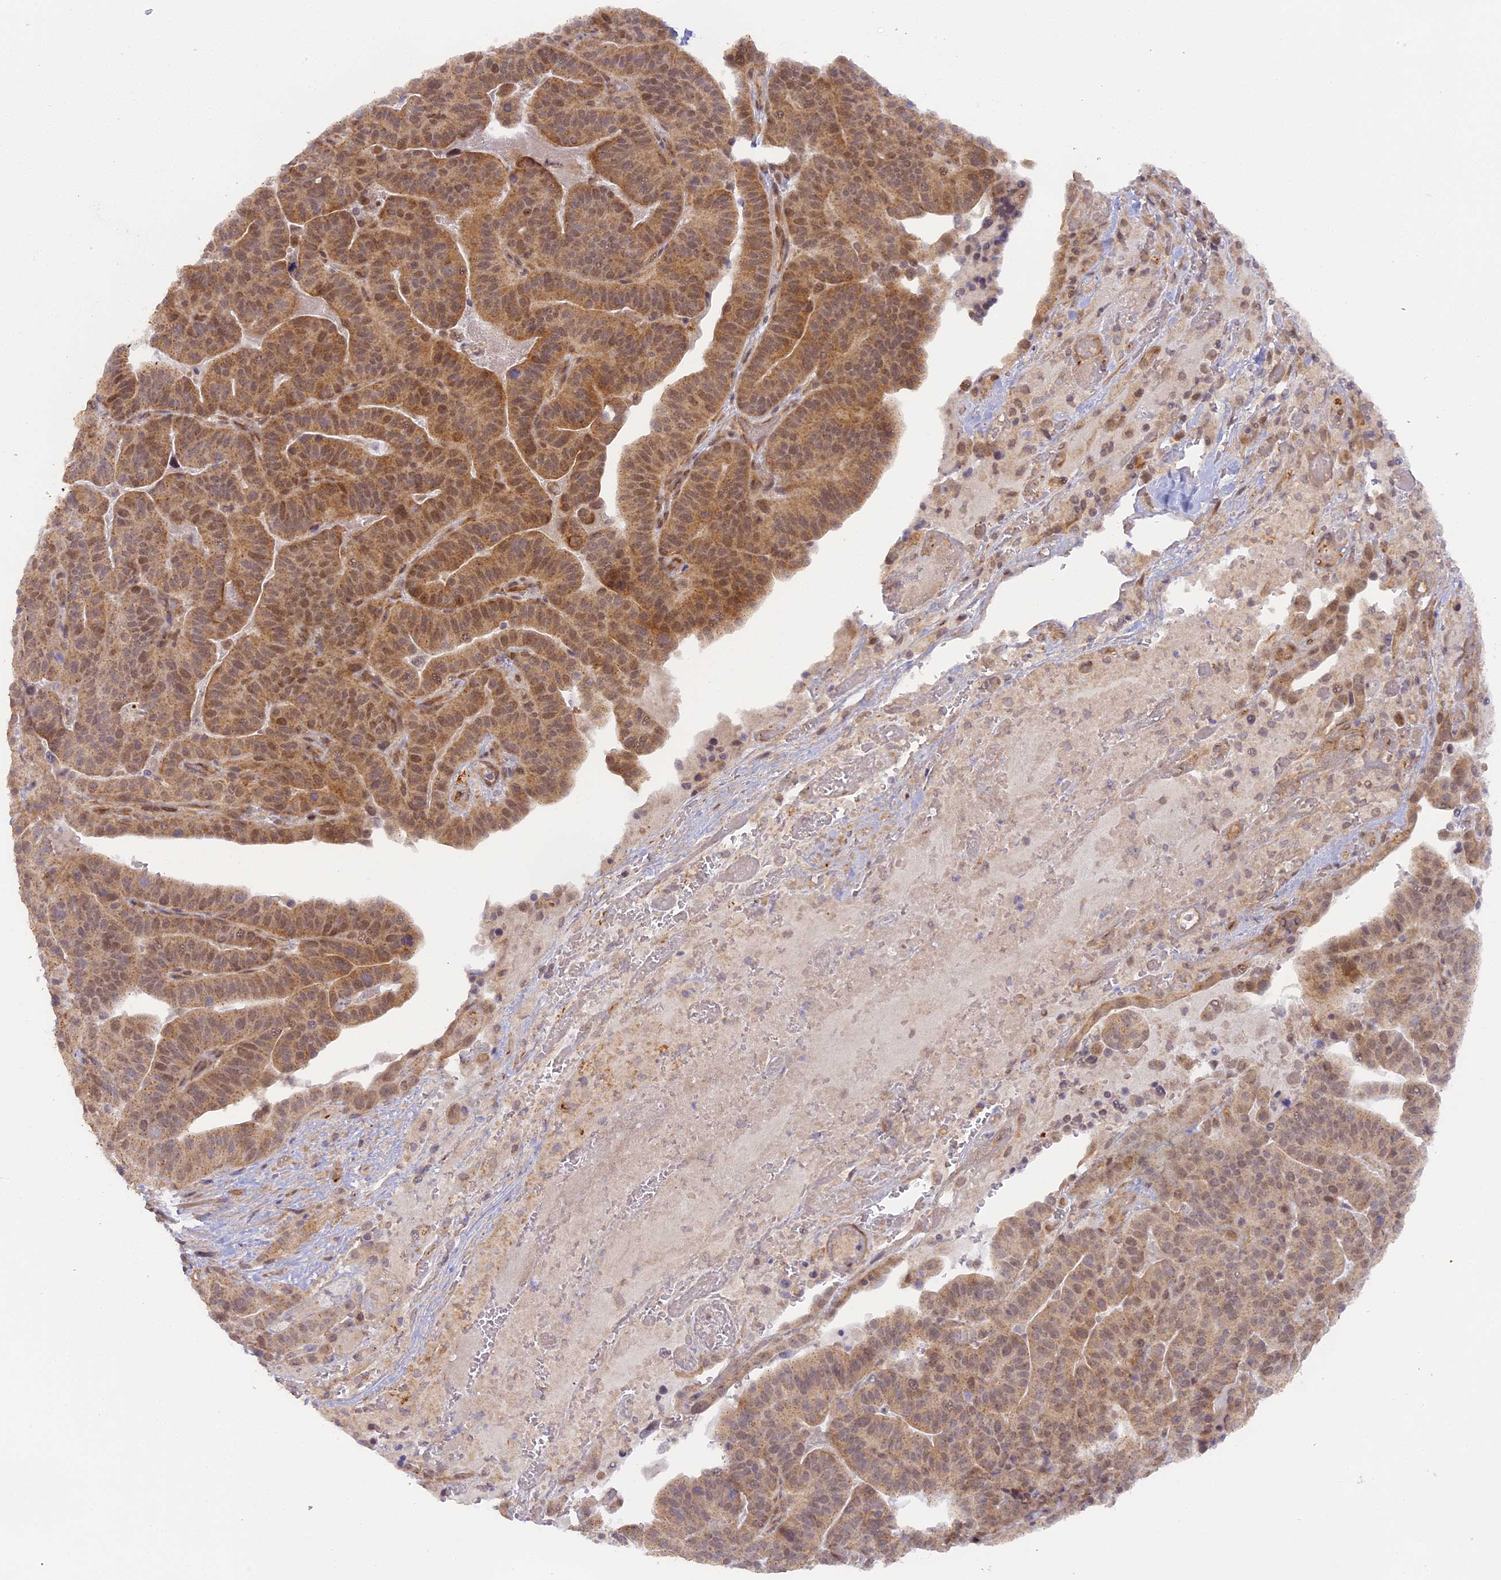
{"staining": {"intensity": "moderate", "quantity": ">75%", "location": "cytoplasmic/membranous,nuclear"}, "tissue": "stomach cancer", "cell_type": "Tumor cells", "image_type": "cancer", "snomed": [{"axis": "morphology", "description": "Adenocarcinoma, NOS"}, {"axis": "topography", "description": "Stomach"}], "caption": "This histopathology image exhibits IHC staining of stomach adenocarcinoma, with medium moderate cytoplasmic/membranous and nuclear staining in approximately >75% of tumor cells.", "gene": "MYBL2", "patient": {"sex": "male", "age": 48}}